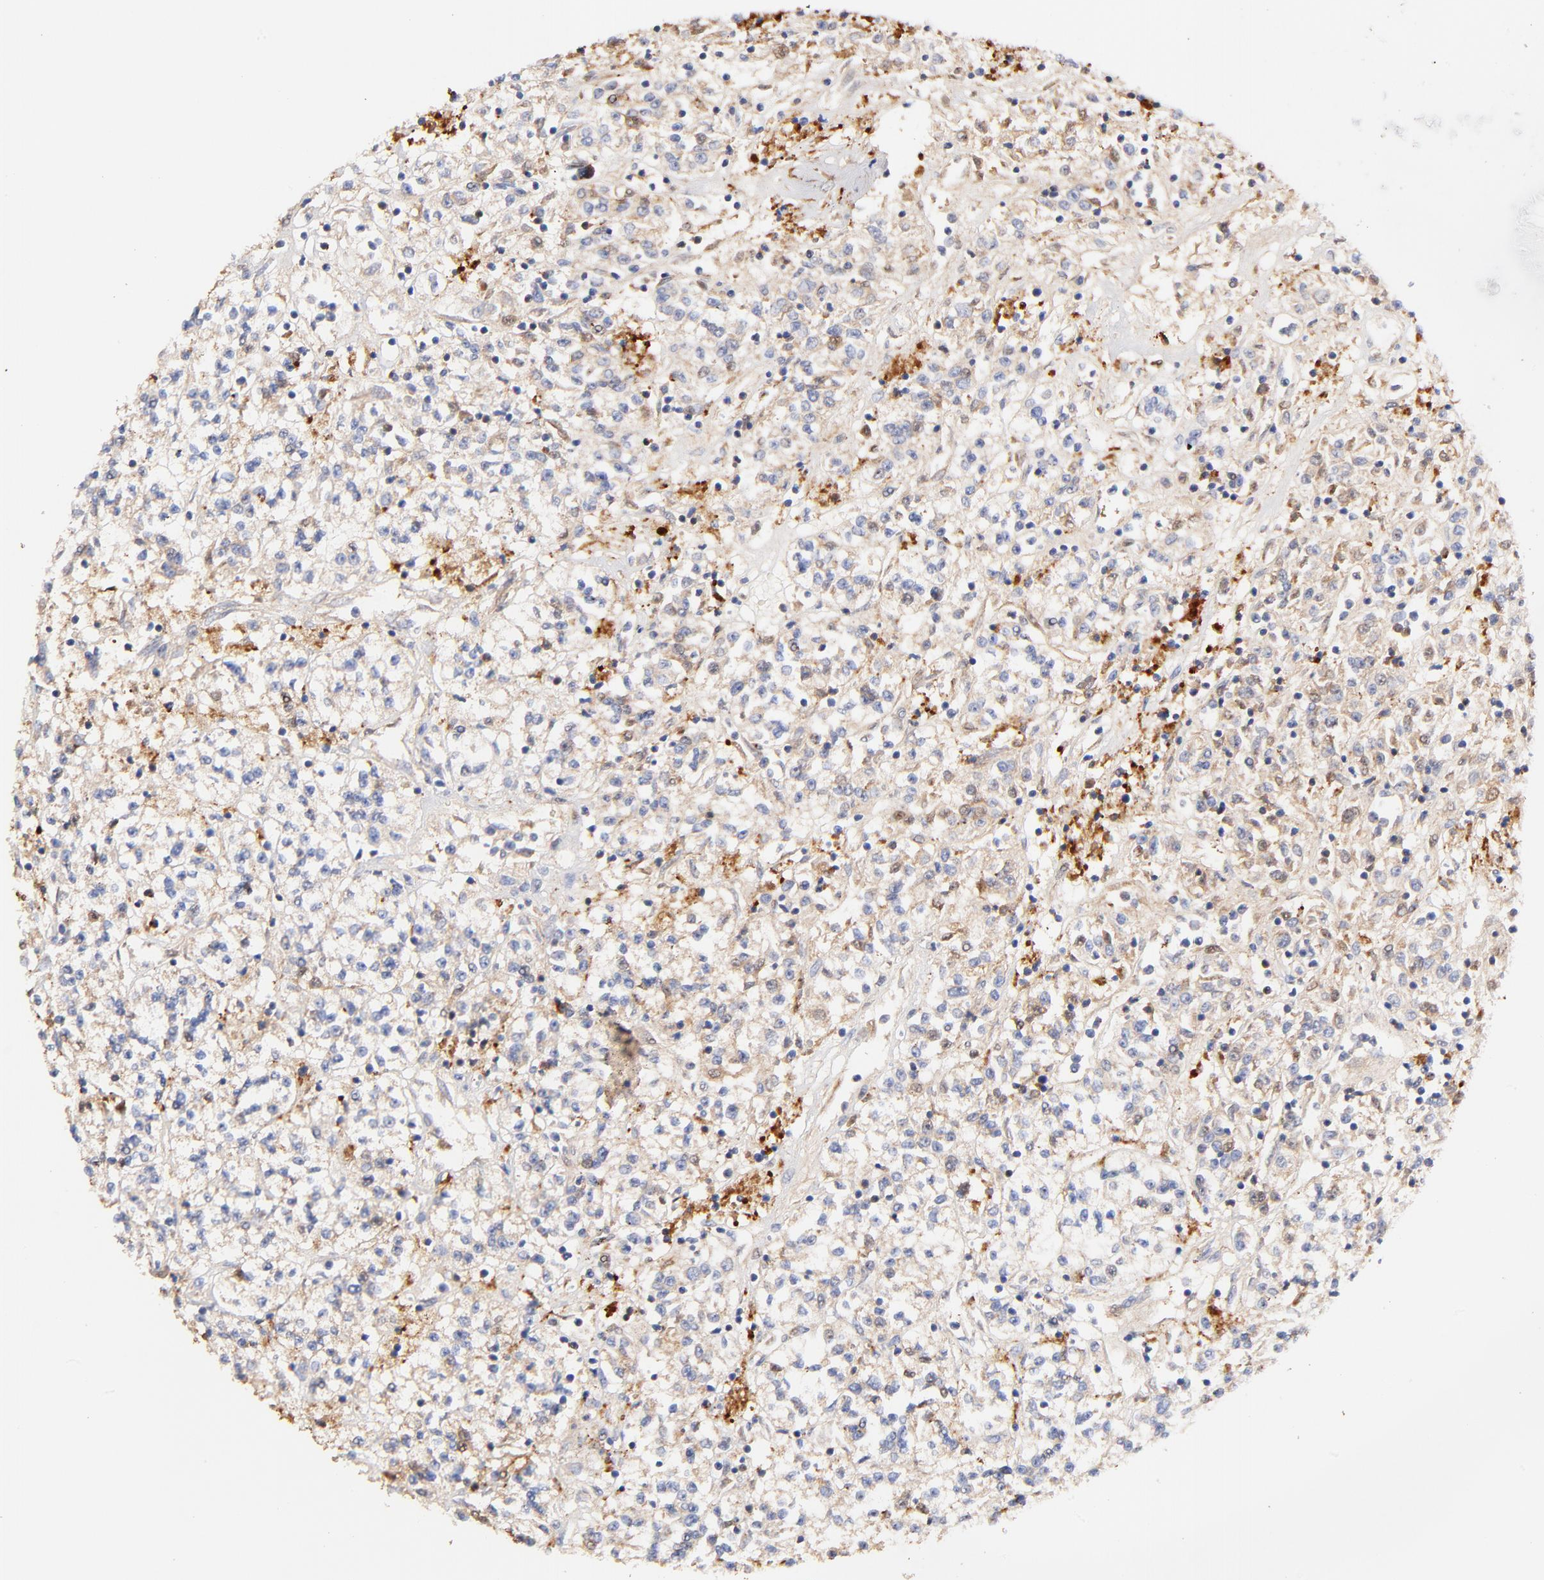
{"staining": {"intensity": "weak", "quantity": "25%-75%", "location": "cytoplasmic/membranous"}, "tissue": "renal cancer", "cell_type": "Tumor cells", "image_type": "cancer", "snomed": [{"axis": "morphology", "description": "Adenocarcinoma, NOS"}, {"axis": "topography", "description": "Kidney"}], "caption": "High-power microscopy captured an immunohistochemistry micrograph of adenocarcinoma (renal), revealing weak cytoplasmic/membranous positivity in about 25%-75% of tumor cells.", "gene": "IGLV7-43", "patient": {"sex": "female", "age": 76}}